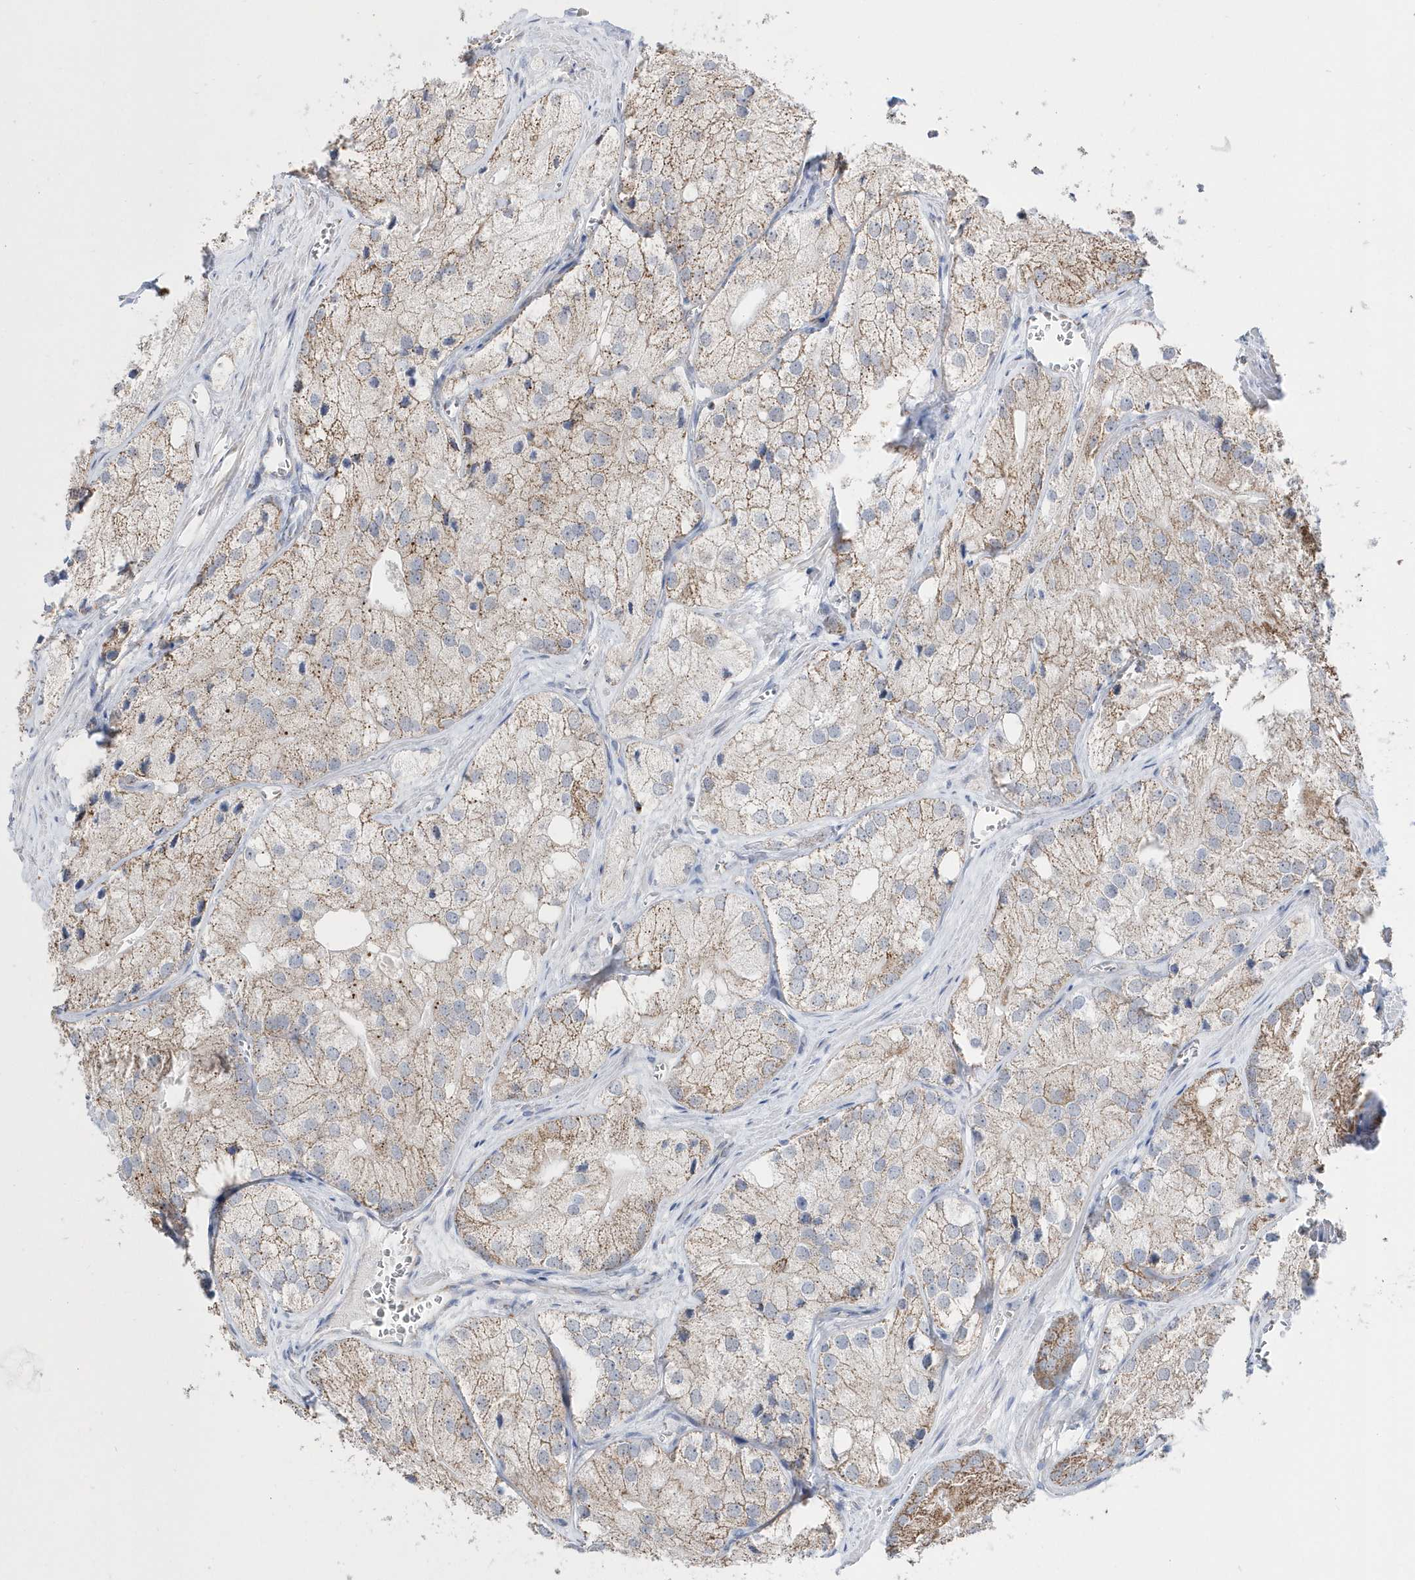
{"staining": {"intensity": "moderate", "quantity": ">75%", "location": "cytoplasmic/membranous"}, "tissue": "prostate cancer", "cell_type": "Tumor cells", "image_type": "cancer", "snomed": [{"axis": "morphology", "description": "Adenocarcinoma, Low grade"}, {"axis": "topography", "description": "Prostate"}], "caption": "There is medium levels of moderate cytoplasmic/membranous positivity in tumor cells of prostate cancer (adenocarcinoma (low-grade)), as demonstrated by immunohistochemical staining (brown color).", "gene": "SPATA5", "patient": {"sex": "male", "age": 69}}